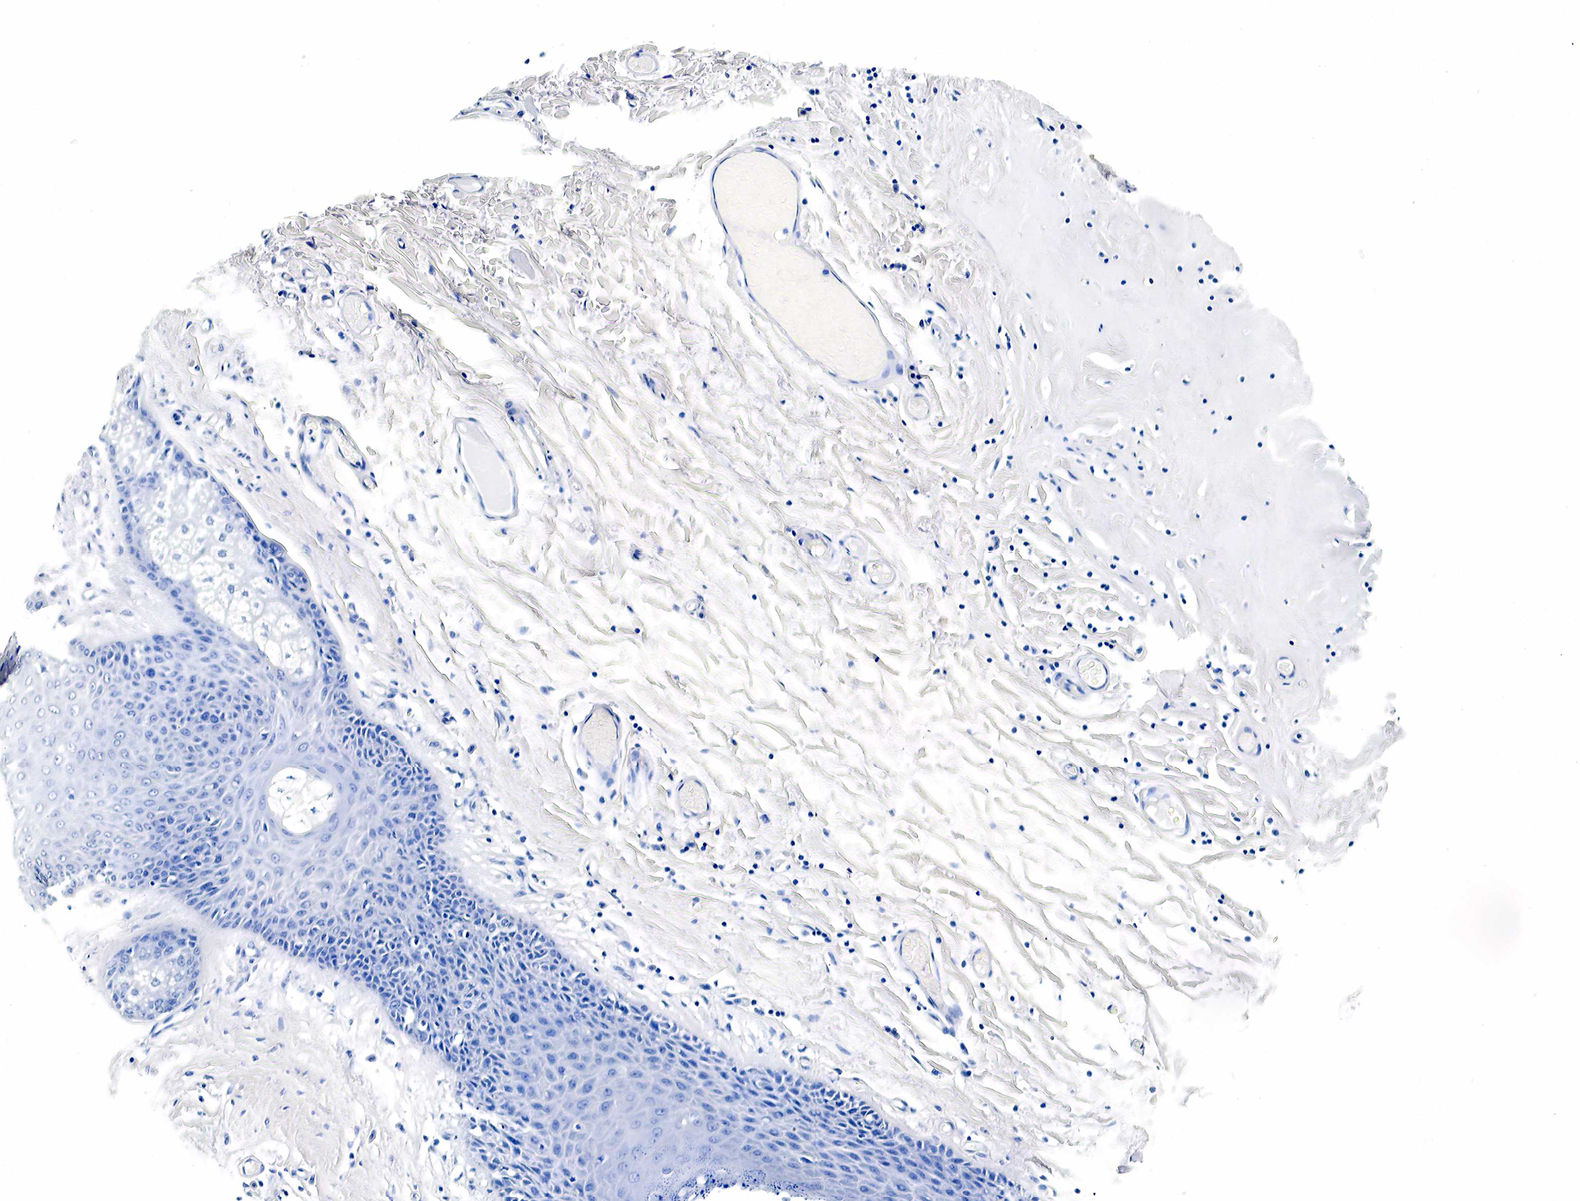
{"staining": {"intensity": "negative", "quantity": "none", "location": "none"}, "tissue": "skin", "cell_type": "Epidermal cells", "image_type": "normal", "snomed": [{"axis": "morphology", "description": "Normal tissue, NOS"}, {"axis": "topography", "description": "Vascular tissue"}, {"axis": "topography", "description": "Vulva"}, {"axis": "topography", "description": "Peripheral nerve tissue"}], "caption": "DAB (3,3'-diaminobenzidine) immunohistochemical staining of unremarkable skin demonstrates no significant positivity in epidermal cells. (DAB (3,3'-diaminobenzidine) IHC with hematoxylin counter stain).", "gene": "GAST", "patient": {"sex": "female", "age": 86}}